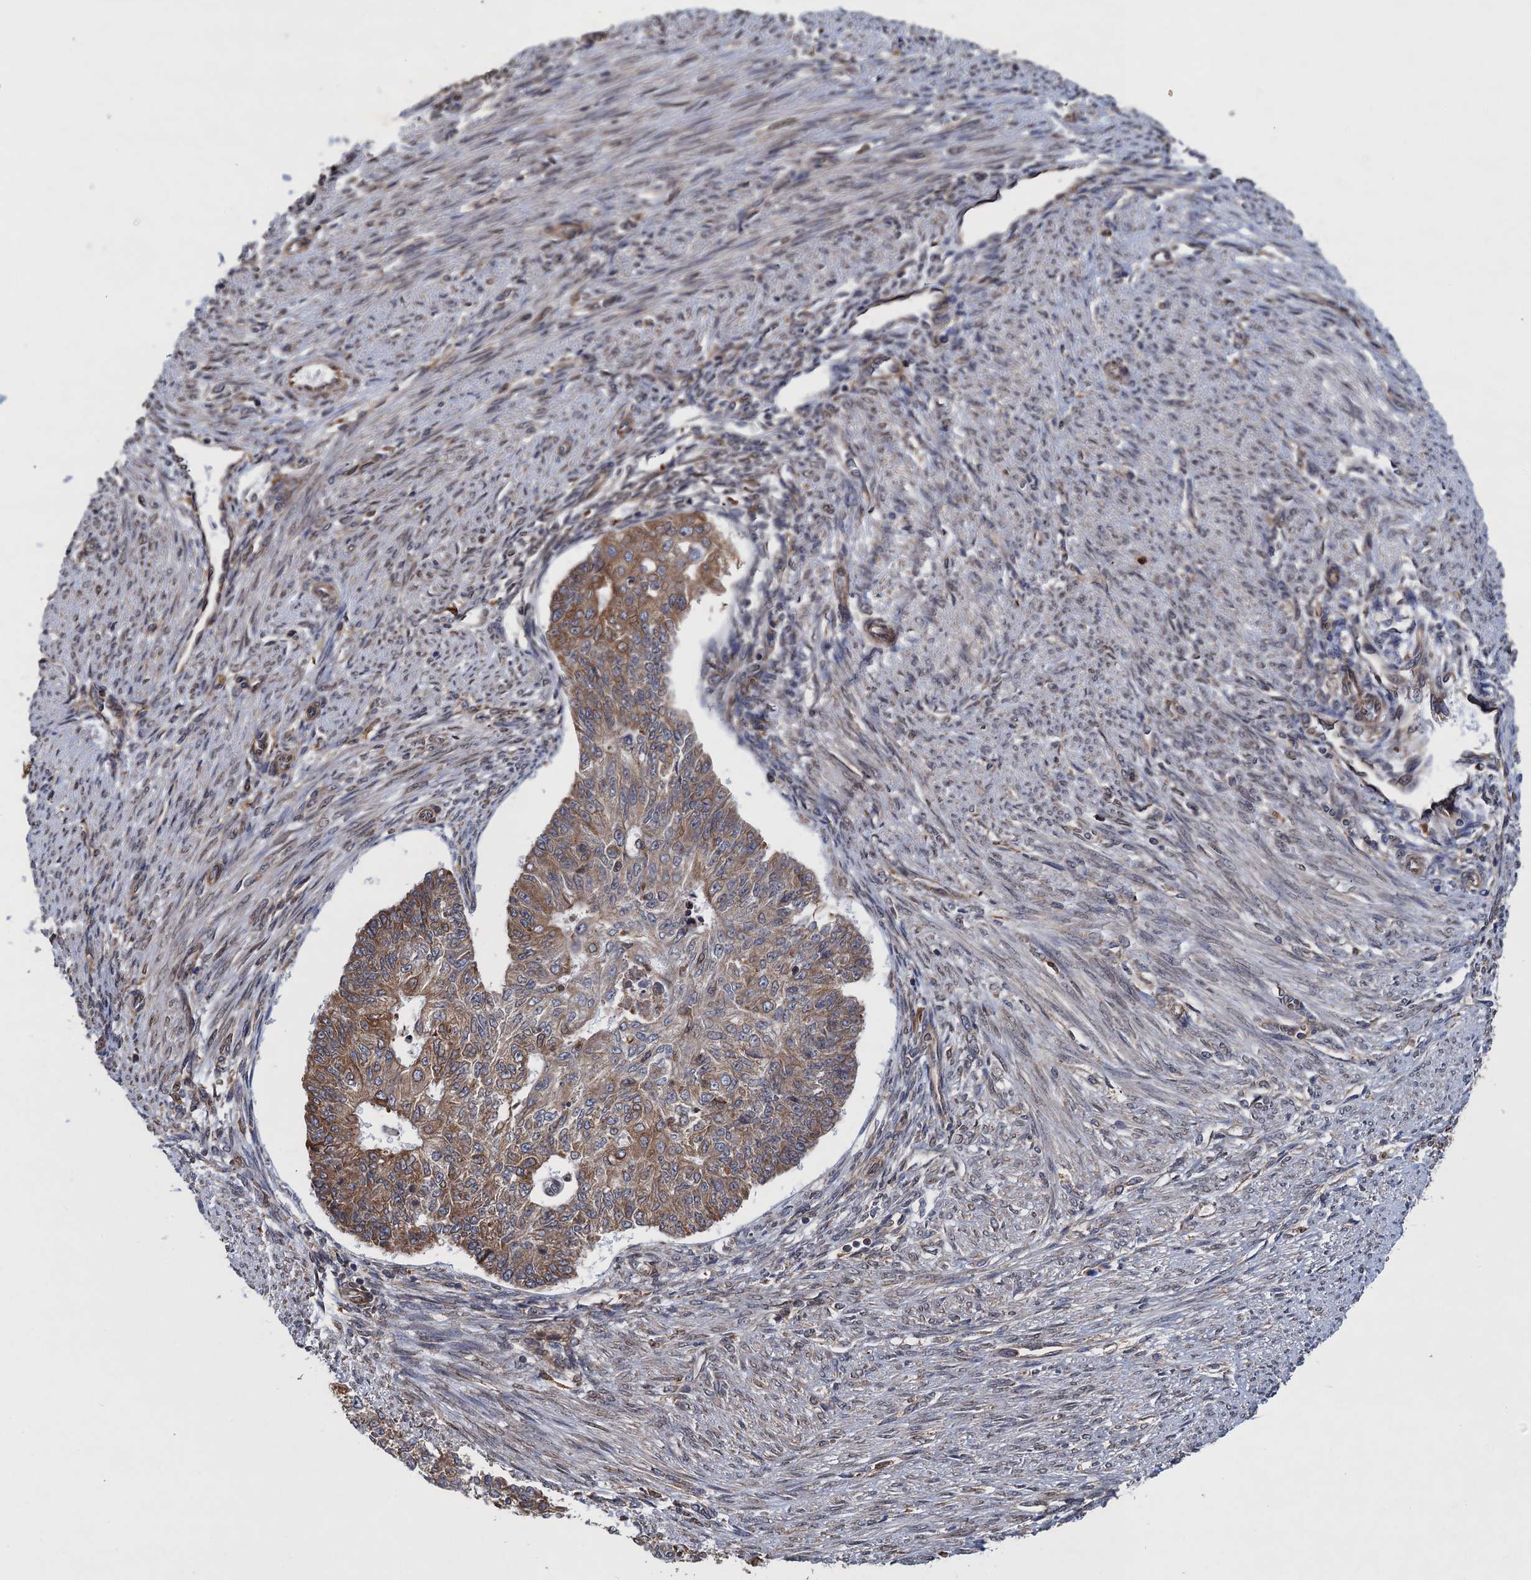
{"staining": {"intensity": "moderate", "quantity": ">75%", "location": "cytoplasmic/membranous"}, "tissue": "endometrial cancer", "cell_type": "Tumor cells", "image_type": "cancer", "snomed": [{"axis": "morphology", "description": "Adenocarcinoma, NOS"}, {"axis": "topography", "description": "Endometrium"}], "caption": "Endometrial adenocarcinoma stained for a protein displays moderate cytoplasmic/membranous positivity in tumor cells.", "gene": "ARMC5", "patient": {"sex": "female", "age": 32}}